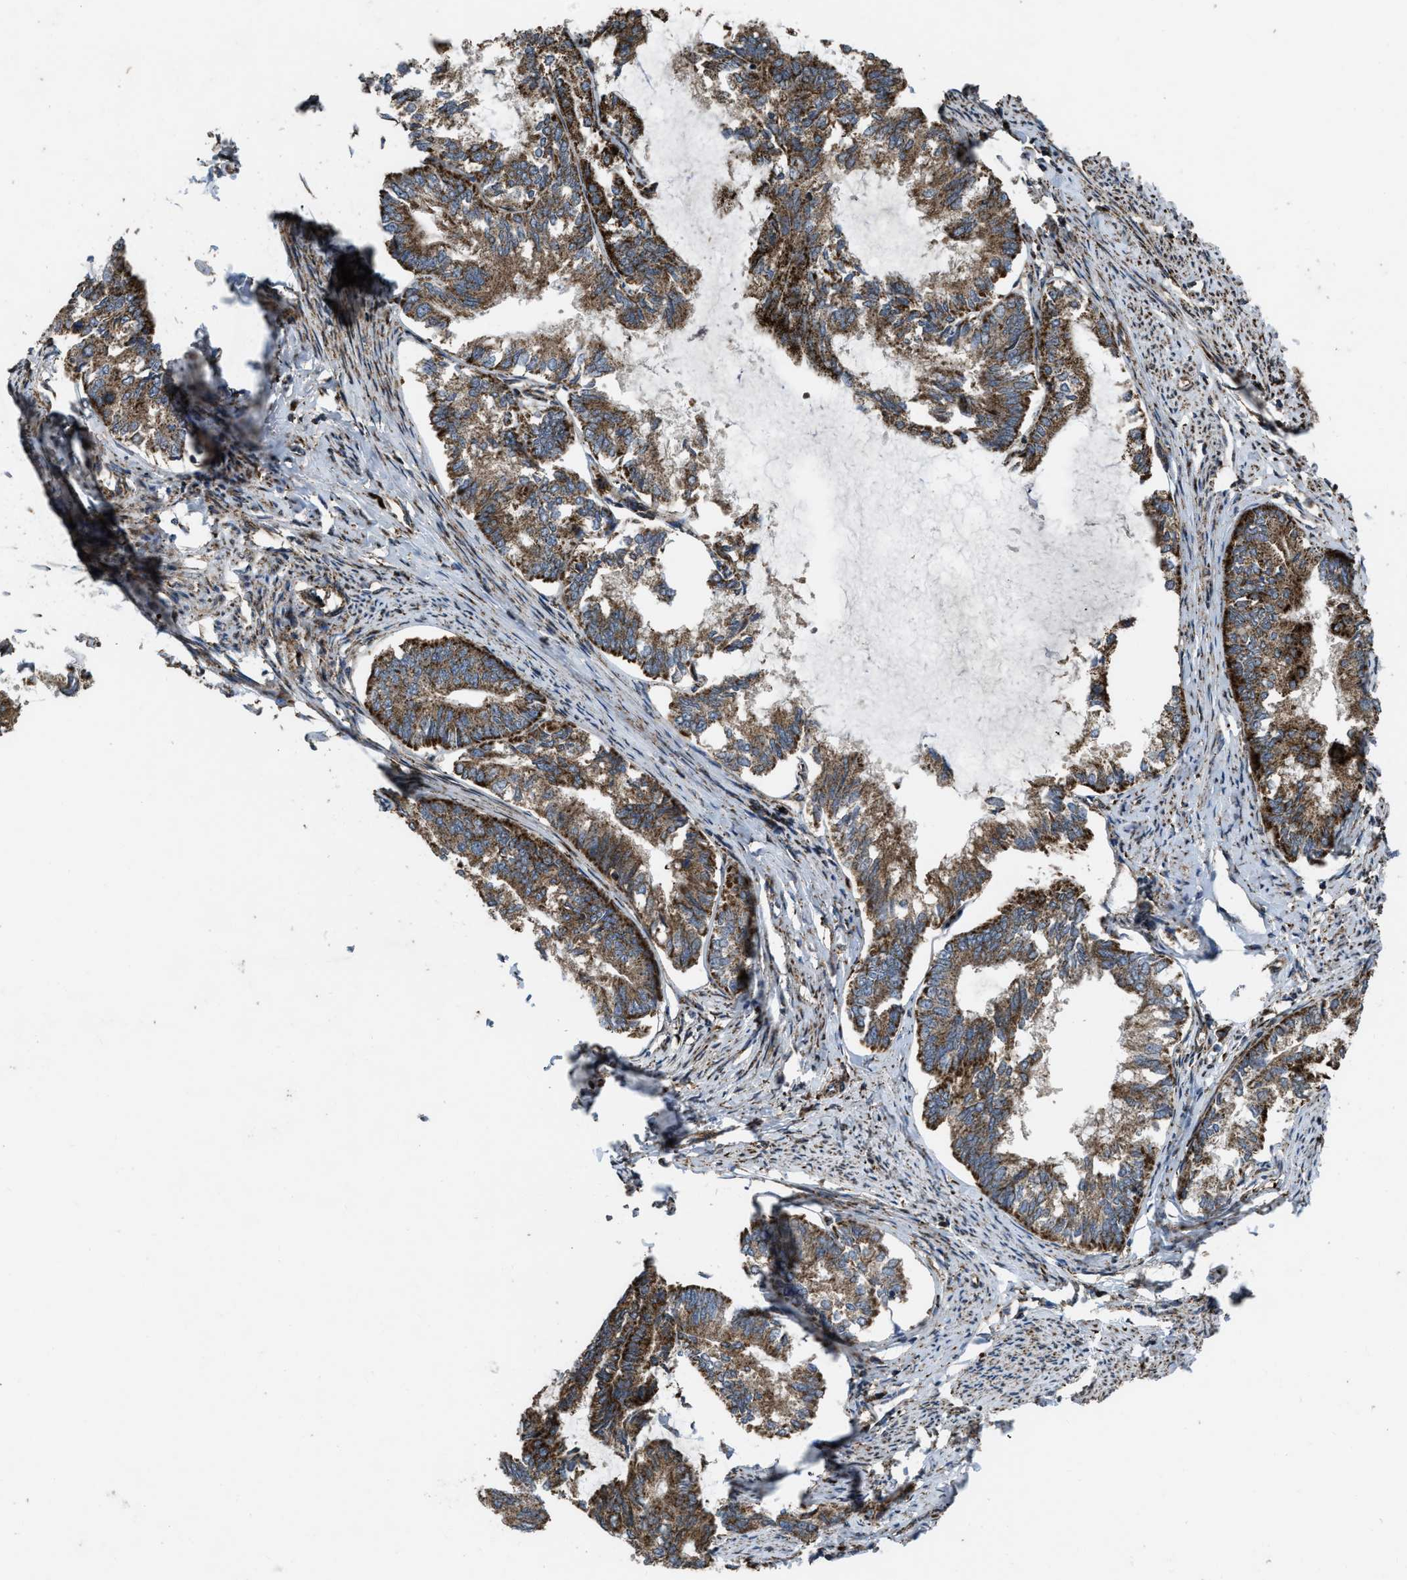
{"staining": {"intensity": "strong", "quantity": ">75%", "location": "cytoplasmic/membranous"}, "tissue": "endometrial cancer", "cell_type": "Tumor cells", "image_type": "cancer", "snomed": [{"axis": "morphology", "description": "Adenocarcinoma, NOS"}, {"axis": "topography", "description": "Endometrium"}], "caption": "Immunohistochemistry (IHC) image of neoplastic tissue: adenocarcinoma (endometrial) stained using immunohistochemistry (IHC) shows high levels of strong protein expression localized specifically in the cytoplasmic/membranous of tumor cells, appearing as a cytoplasmic/membranous brown color.", "gene": "PER3", "patient": {"sex": "female", "age": 86}}